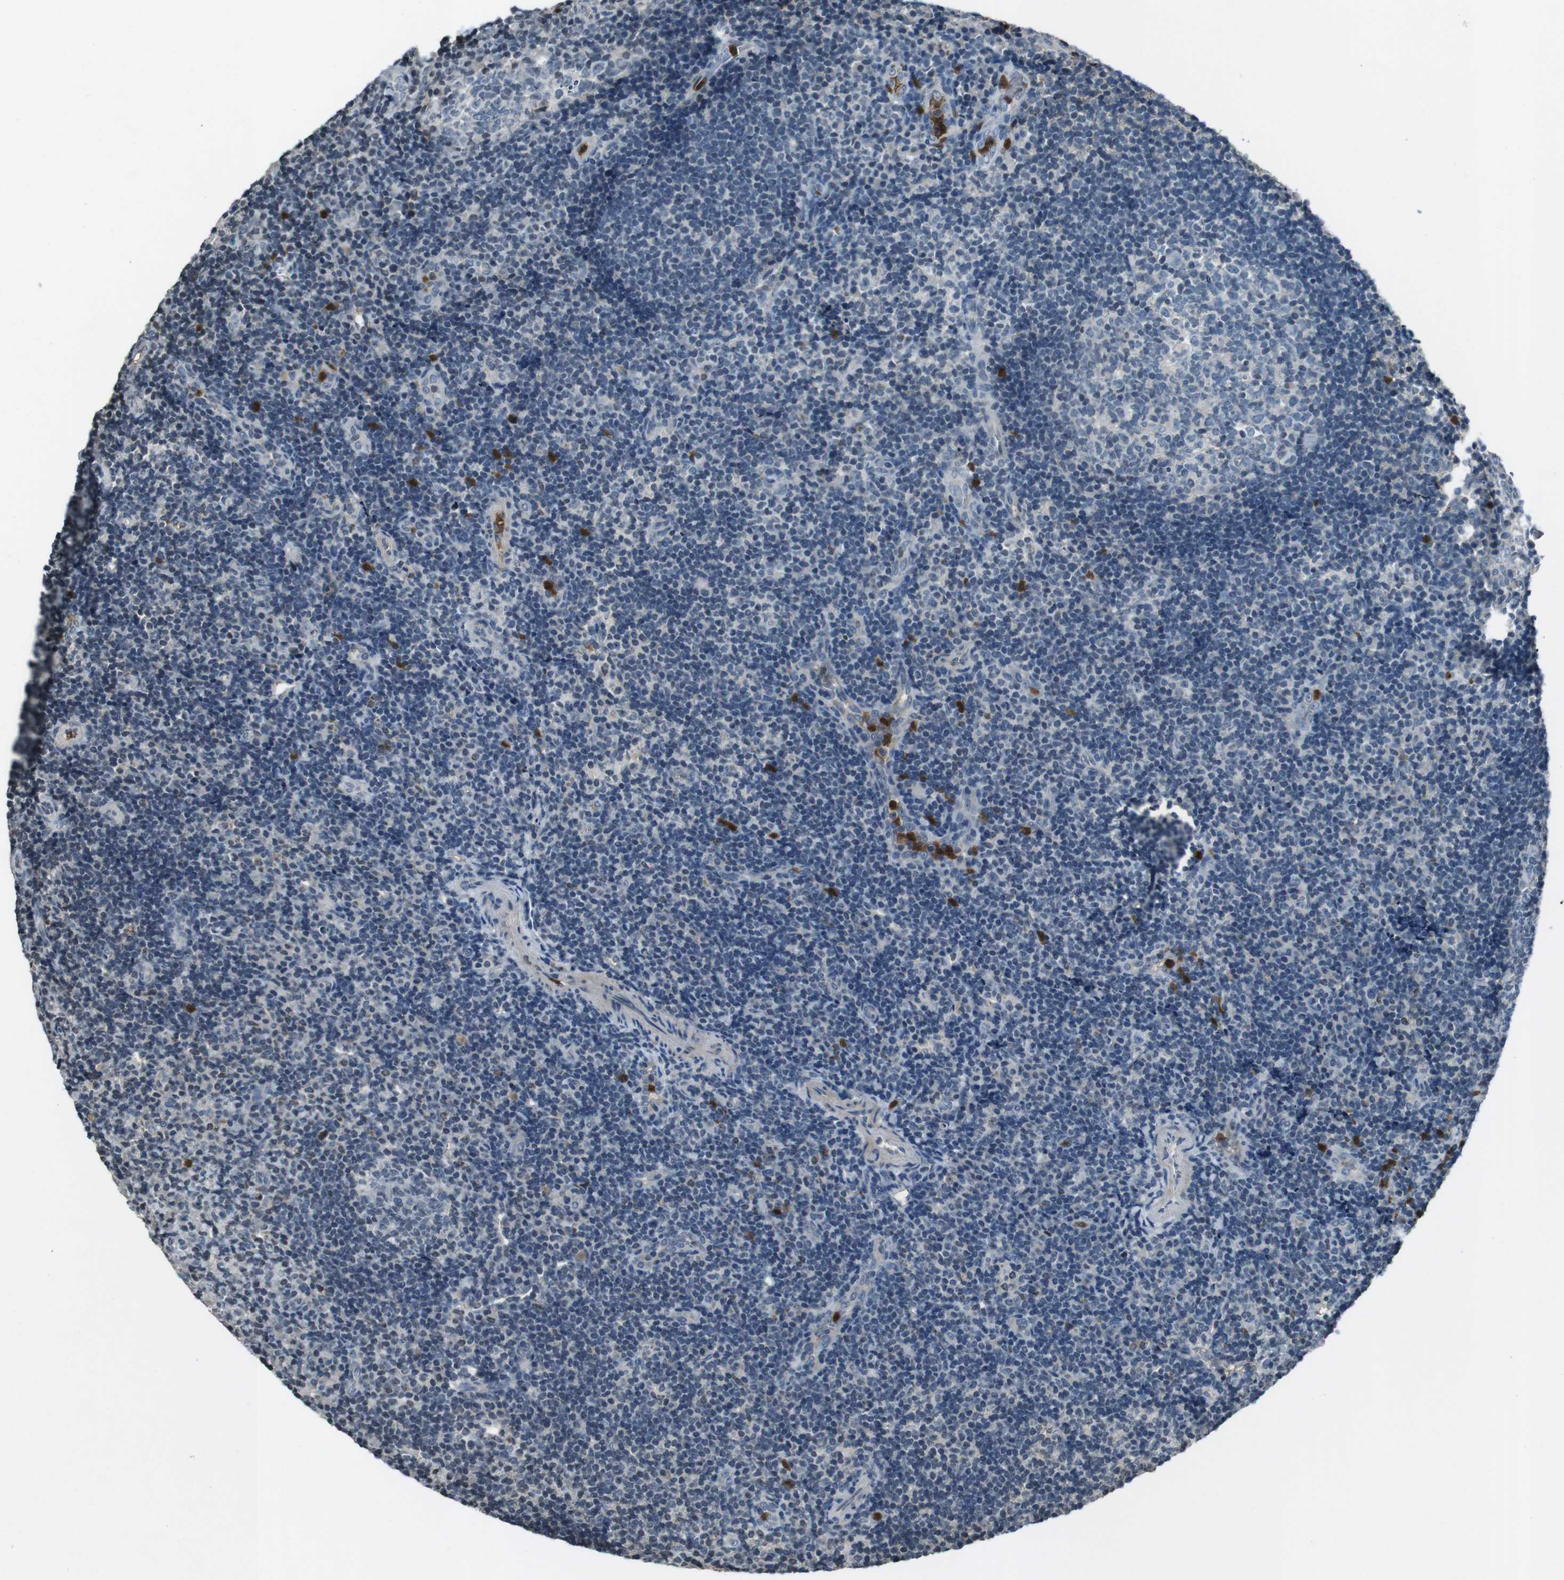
{"staining": {"intensity": "negative", "quantity": "none", "location": "none"}, "tissue": "tonsil", "cell_type": "Germinal center cells", "image_type": "normal", "snomed": [{"axis": "morphology", "description": "Normal tissue, NOS"}, {"axis": "topography", "description": "Tonsil"}], "caption": "IHC of unremarkable human tonsil displays no staining in germinal center cells.", "gene": "UGT1A6", "patient": {"sex": "female", "age": 40}}